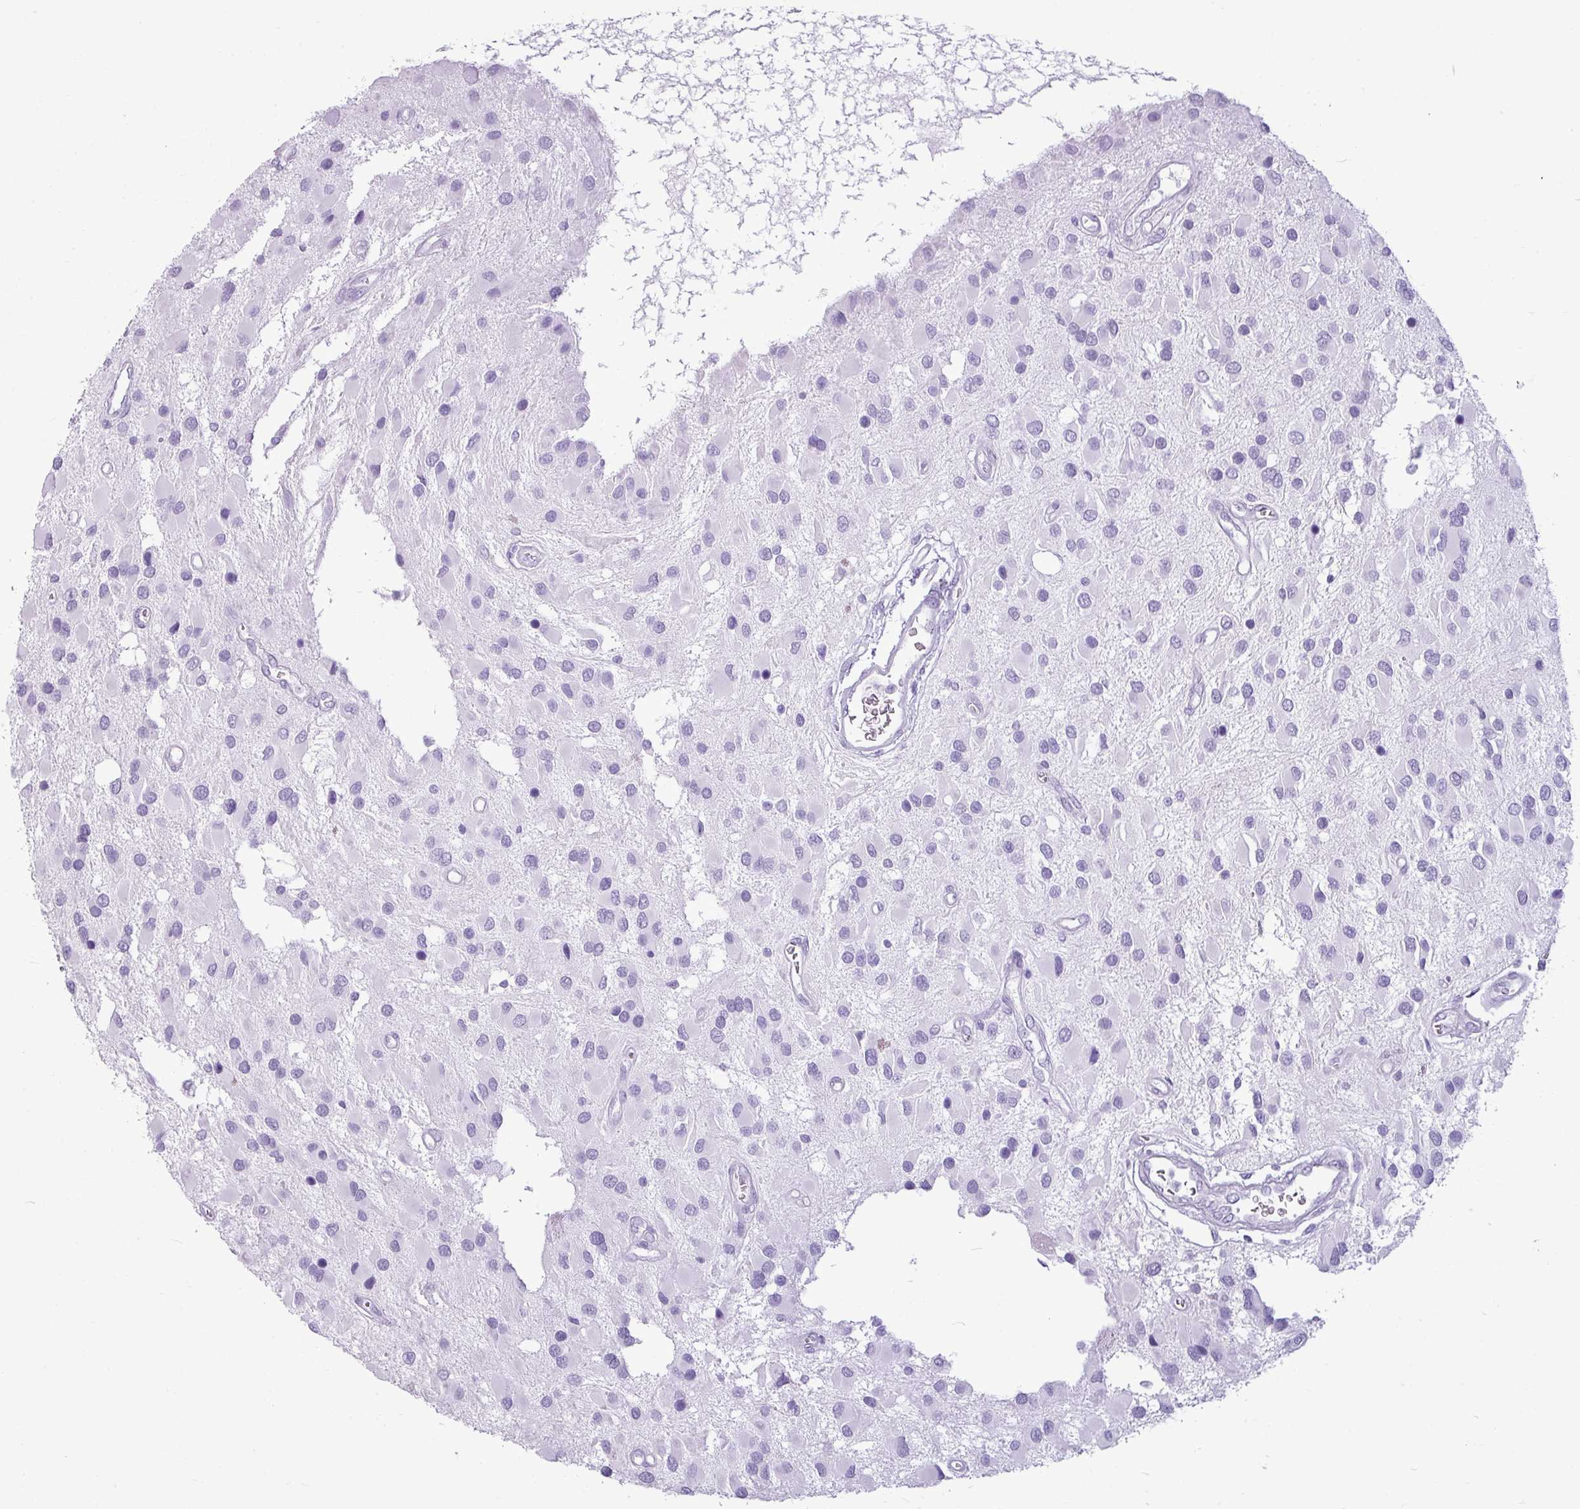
{"staining": {"intensity": "negative", "quantity": "none", "location": "none"}, "tissue": "glioma", "cell_type": "Tumor cells", "image_type": "cancer", "snomed": [{"axis": "morphology", "description": "Glioma, malignant, High grade"}, {"axis": "topography", "description": "Brain"}], "caption": "Immunohistochemistry (IHC) photomicrograph of neoplastic tissue: malignant glioma (high-grade) stained with DAB demonstrates no significant protein expression in tumor cells.", "gene": "AMY1B", "patient": {"sex": "male", "age": 53}}